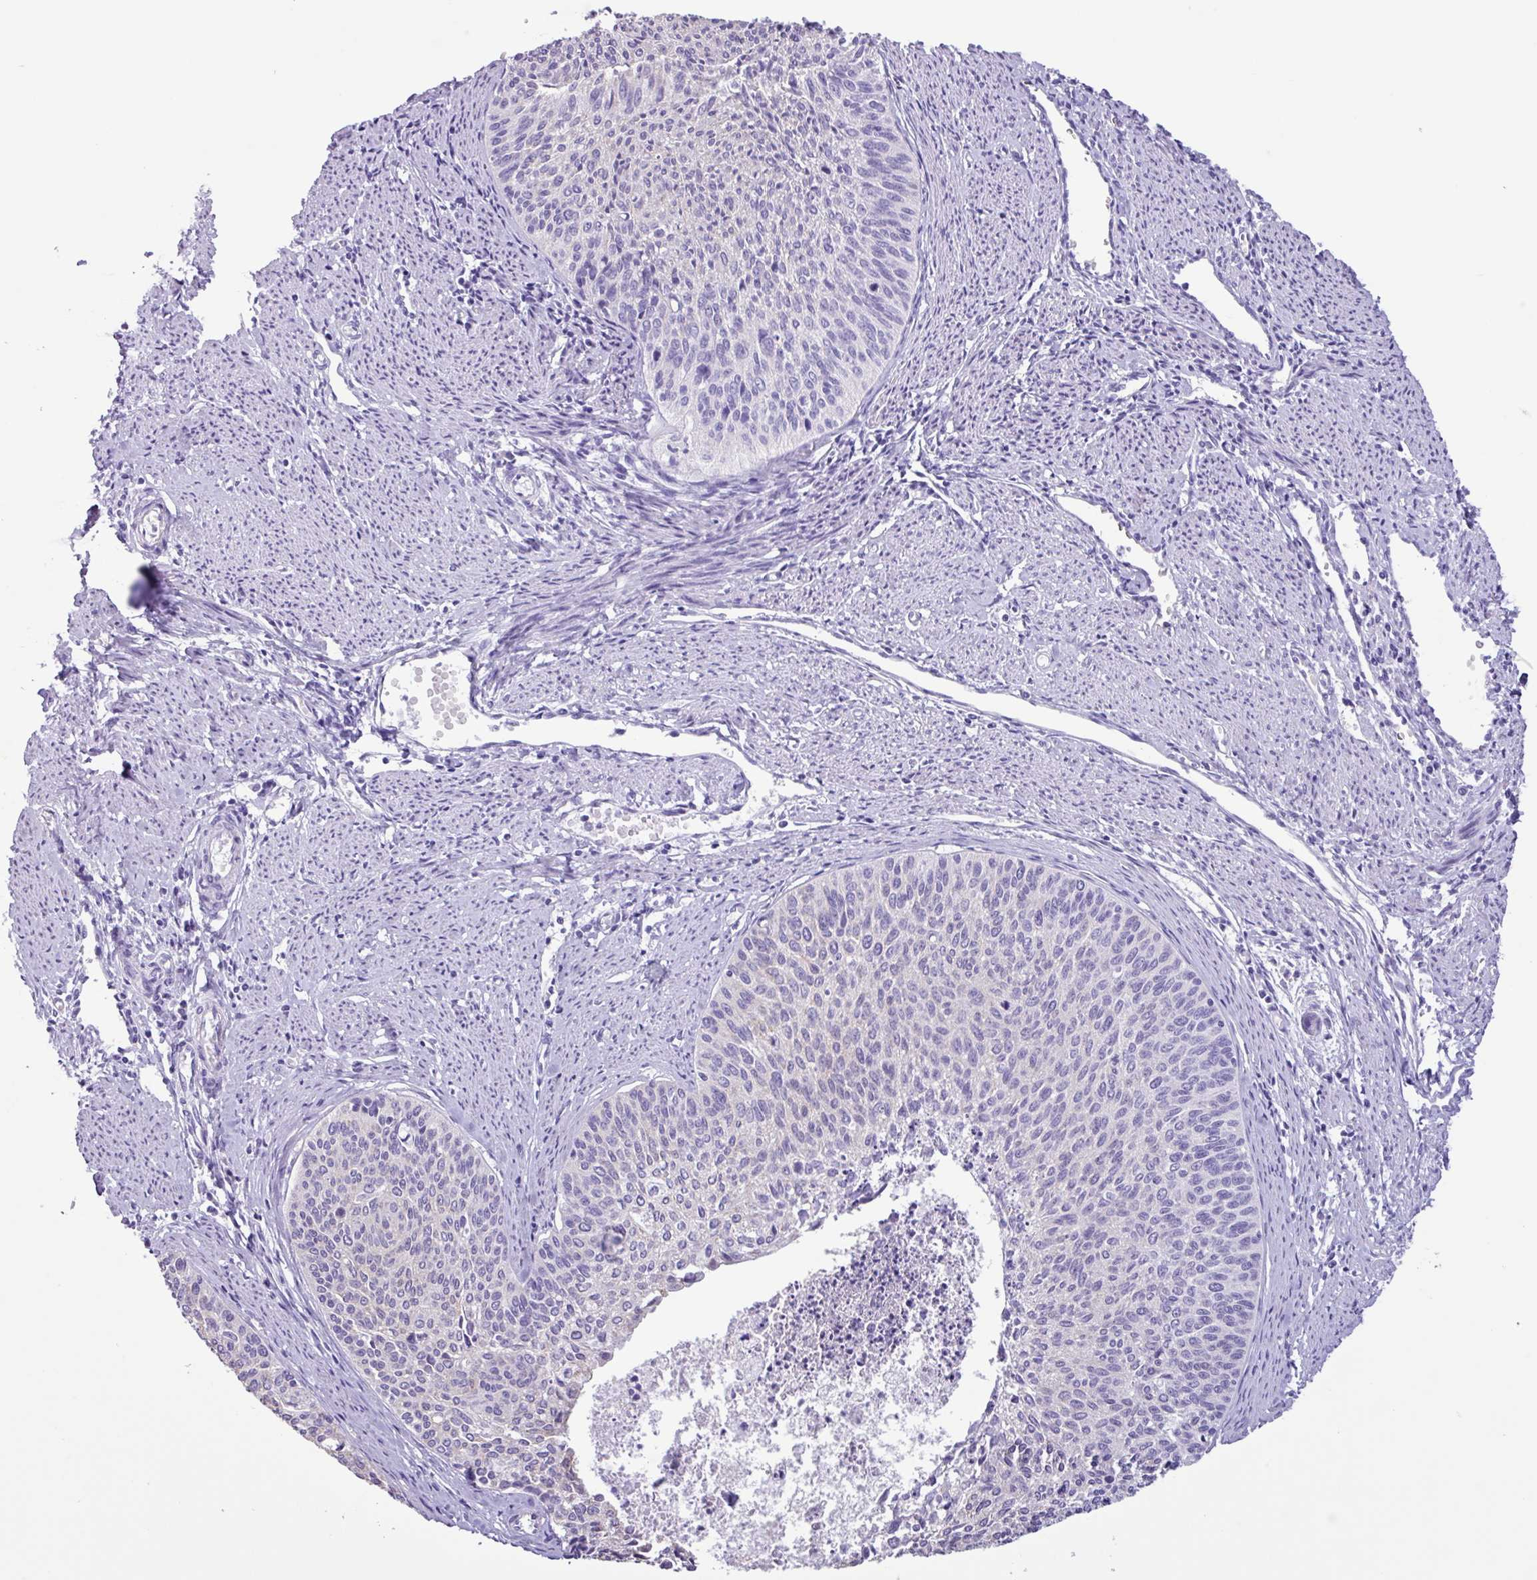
{"staining": {"intensity": "negative", "quantity": "none", "location": "none"}, "tissue": "cervical cancer", "cell_type": "Tumor cells", "image_type": "cancer", "snomed": [{"axis": "morphology", "description": "Squamous cell carcinoma, NOS"}, {"axis": "topography", "description": "Cervix"}], "caption": "The IHC photomicrograph has no significant expression in tumor cells of cervical squamous cell carcinoma tissue. (DAB immunohistochemistry visualized using brightfield microscopy, high magnification).", "gene": "AGO3", "patient": {"sex": "female", "age": 55}}